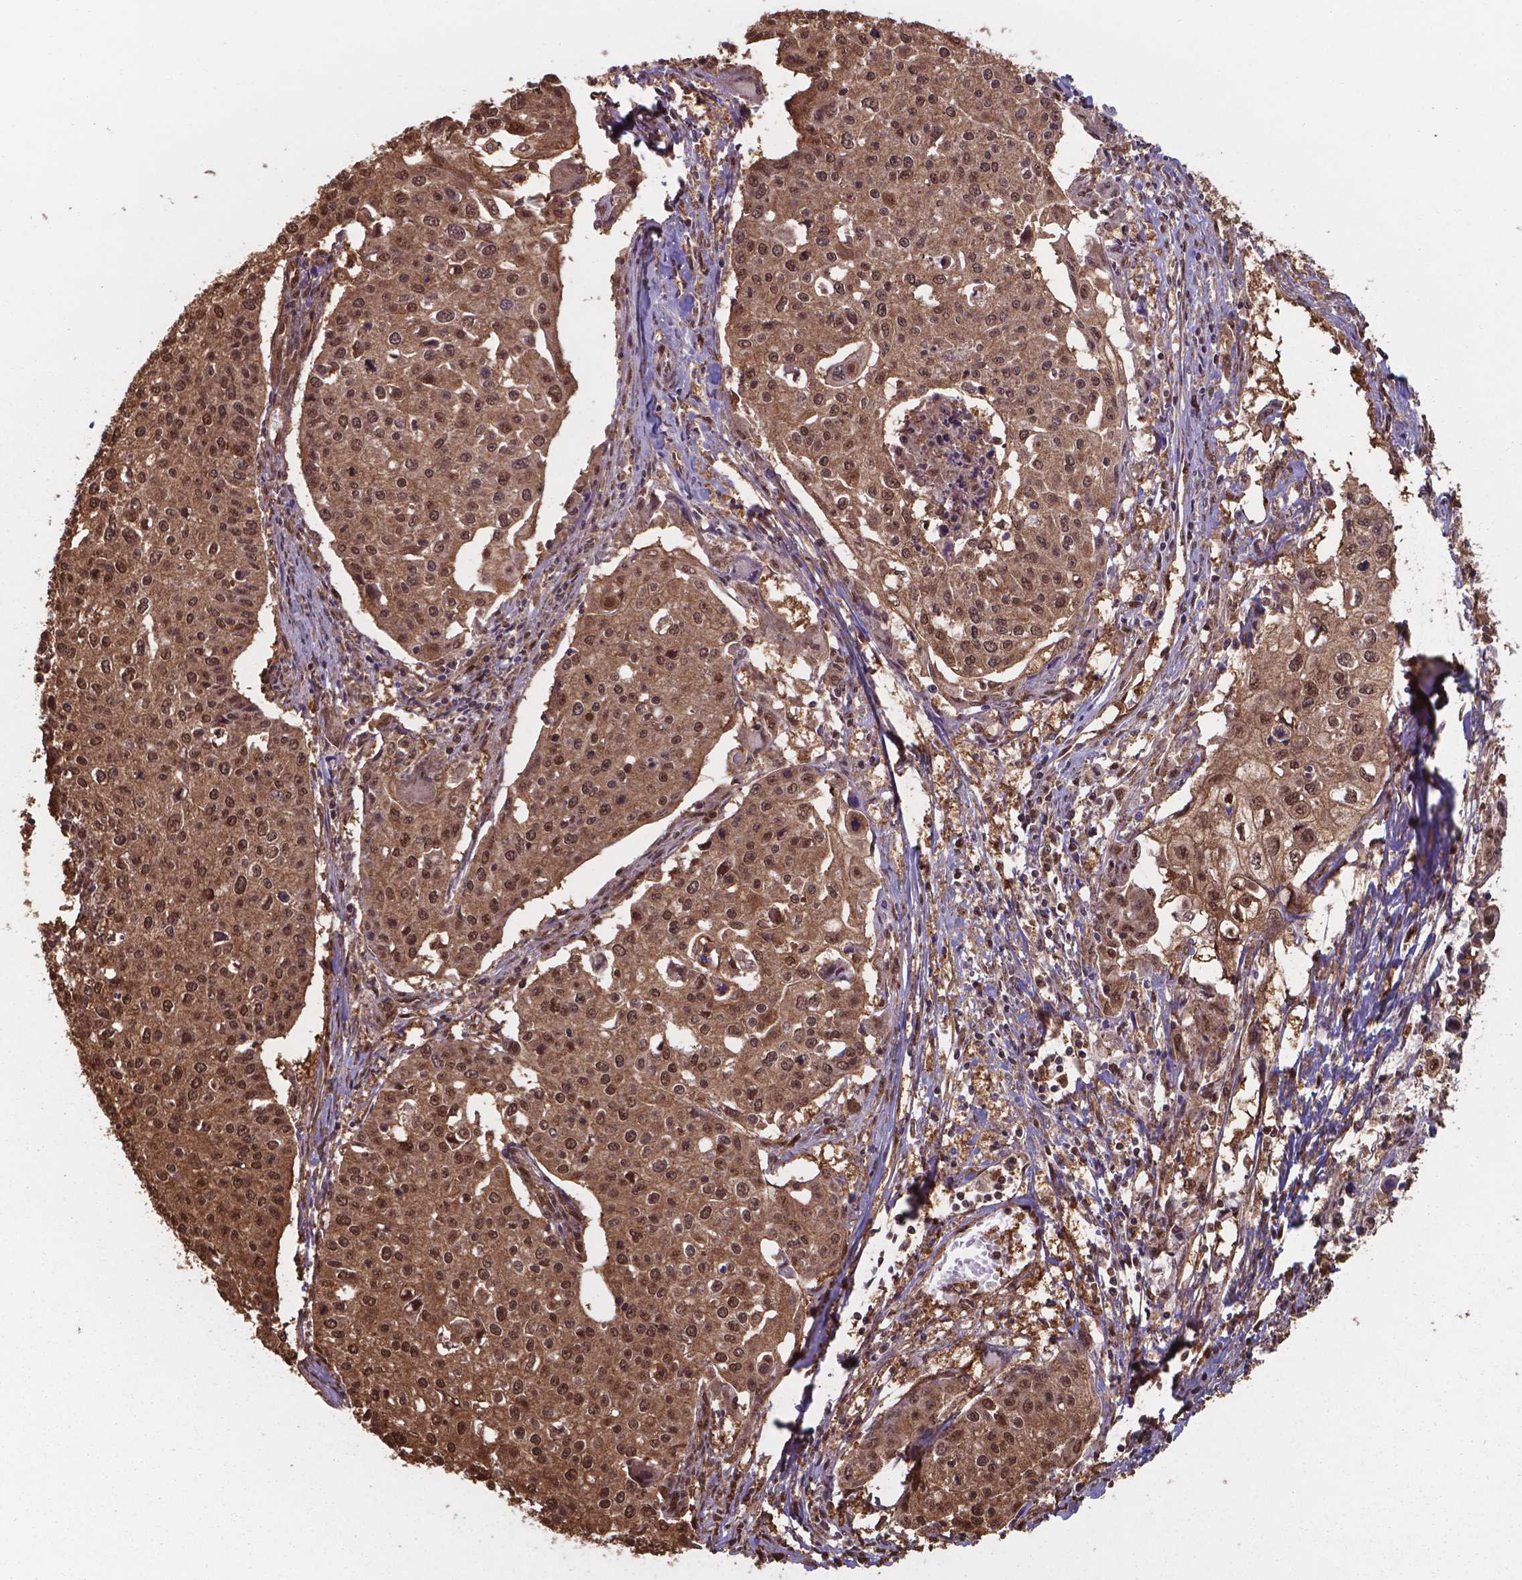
{"staining": {"intensity": "moderate", "quantity": ">75%", "location": "cytoplasmic/membranous,nuclear"}, "tissue": "cervical cancer", "cell_type": "Tumor cells", "image_type": "cancer", "snomed": [{"axis": "morphology", "description": "Squamous cell carcinoma, NOS"}, {"axis": "topography", "description": "Cervix"}], "caption": "A micrograph of squamous cell carcinoma (cervical) stained for a protein reveals moderate cytoplasmic/membranous and nuclear brown staining in tumor cells. (DAB (3,3'-diaminobenzidine) IHC, brown staining for protein, blue staining for nuclei).", "gene": "CHP2", "patient": {"sex": "female", "age": 38}}